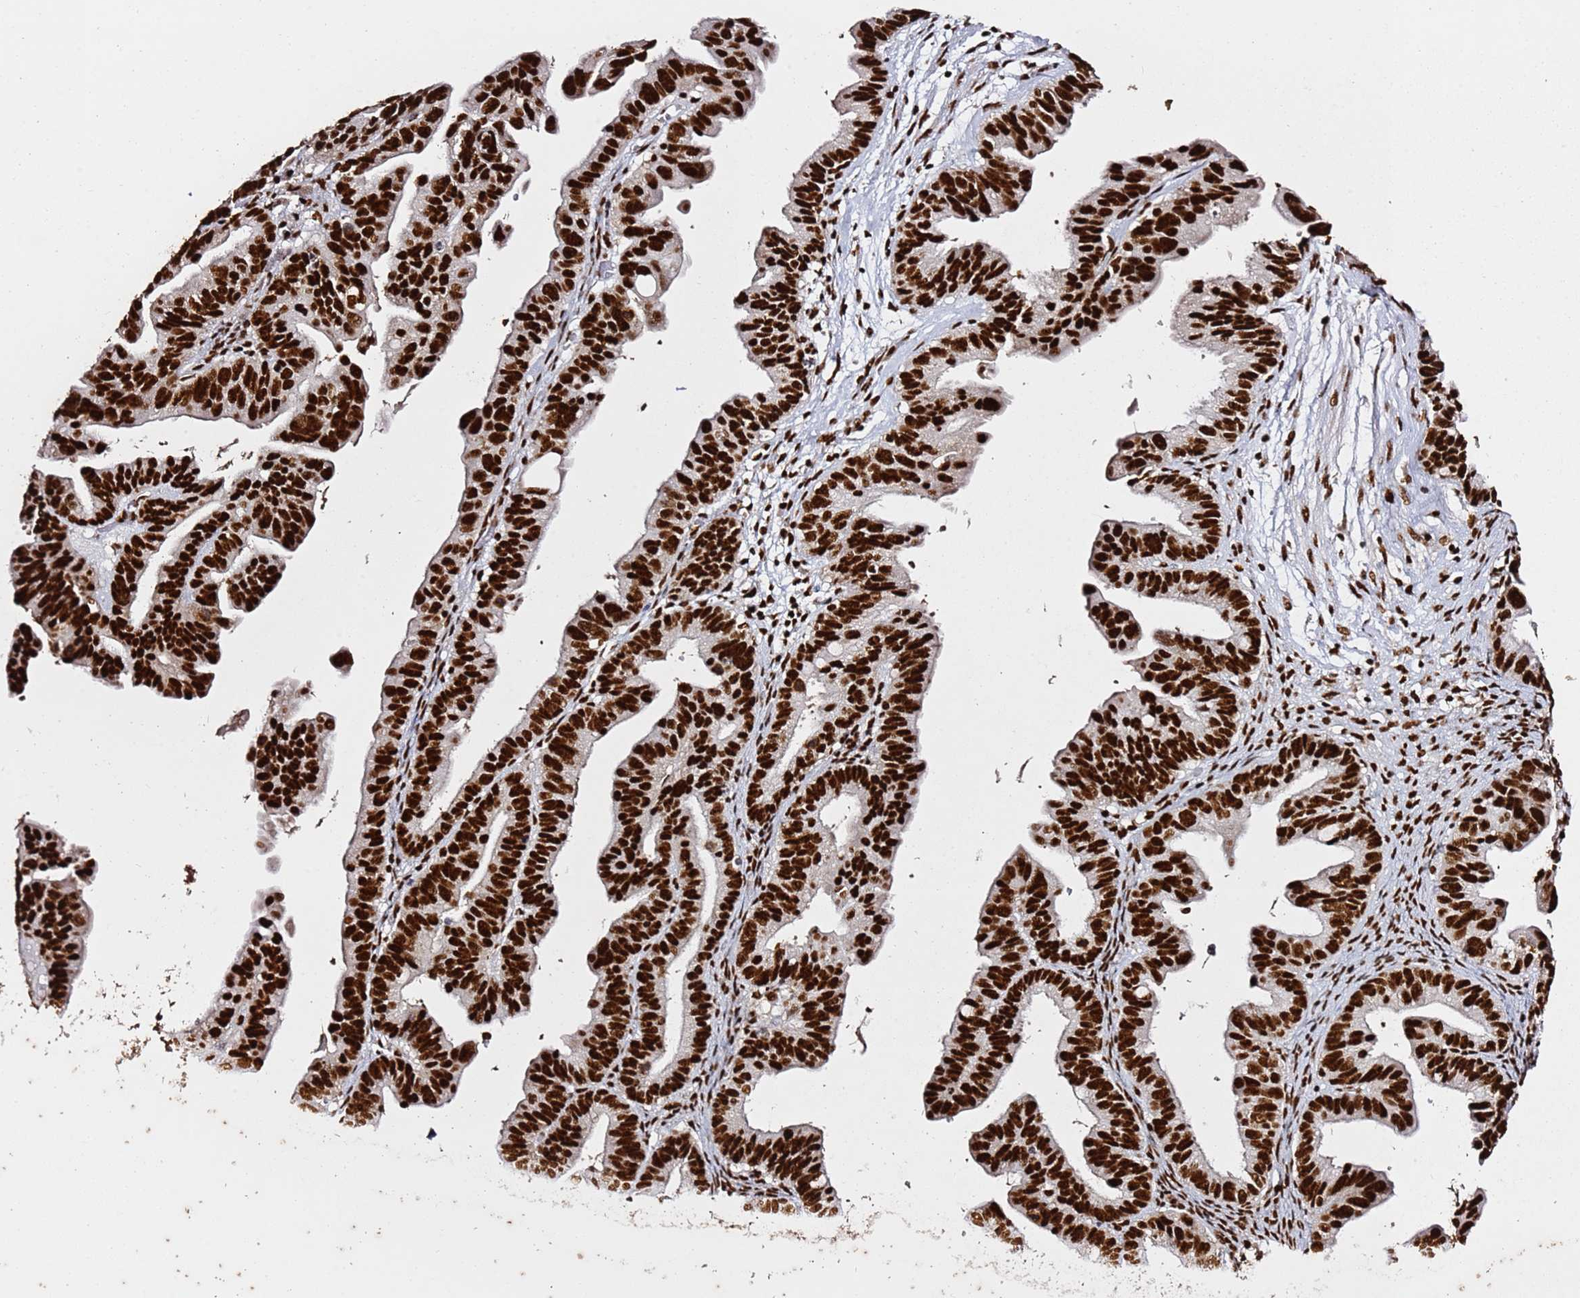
{"staining": {"intensity": "strong", "quantity": ">75%", "location": "nuclear"}, "tissue": "ovarian cancer", "cell_type": "Tumor cells", "image_type": "cancer", "snomed": [{"axis": "morphology", "description": "Cystadenocarcinoma, serous, NOS"}, {"axis": "topography", "description": "Ovary"}], "caption": "Human ovarian cancer (serous cystadenocarcinoma) stained for a protein (brown) displays strong nuclear positive staining in approximately >75% of tumor cells.", "gene": "C6orf226", "patient": {"sex": "female", "age": 56}}